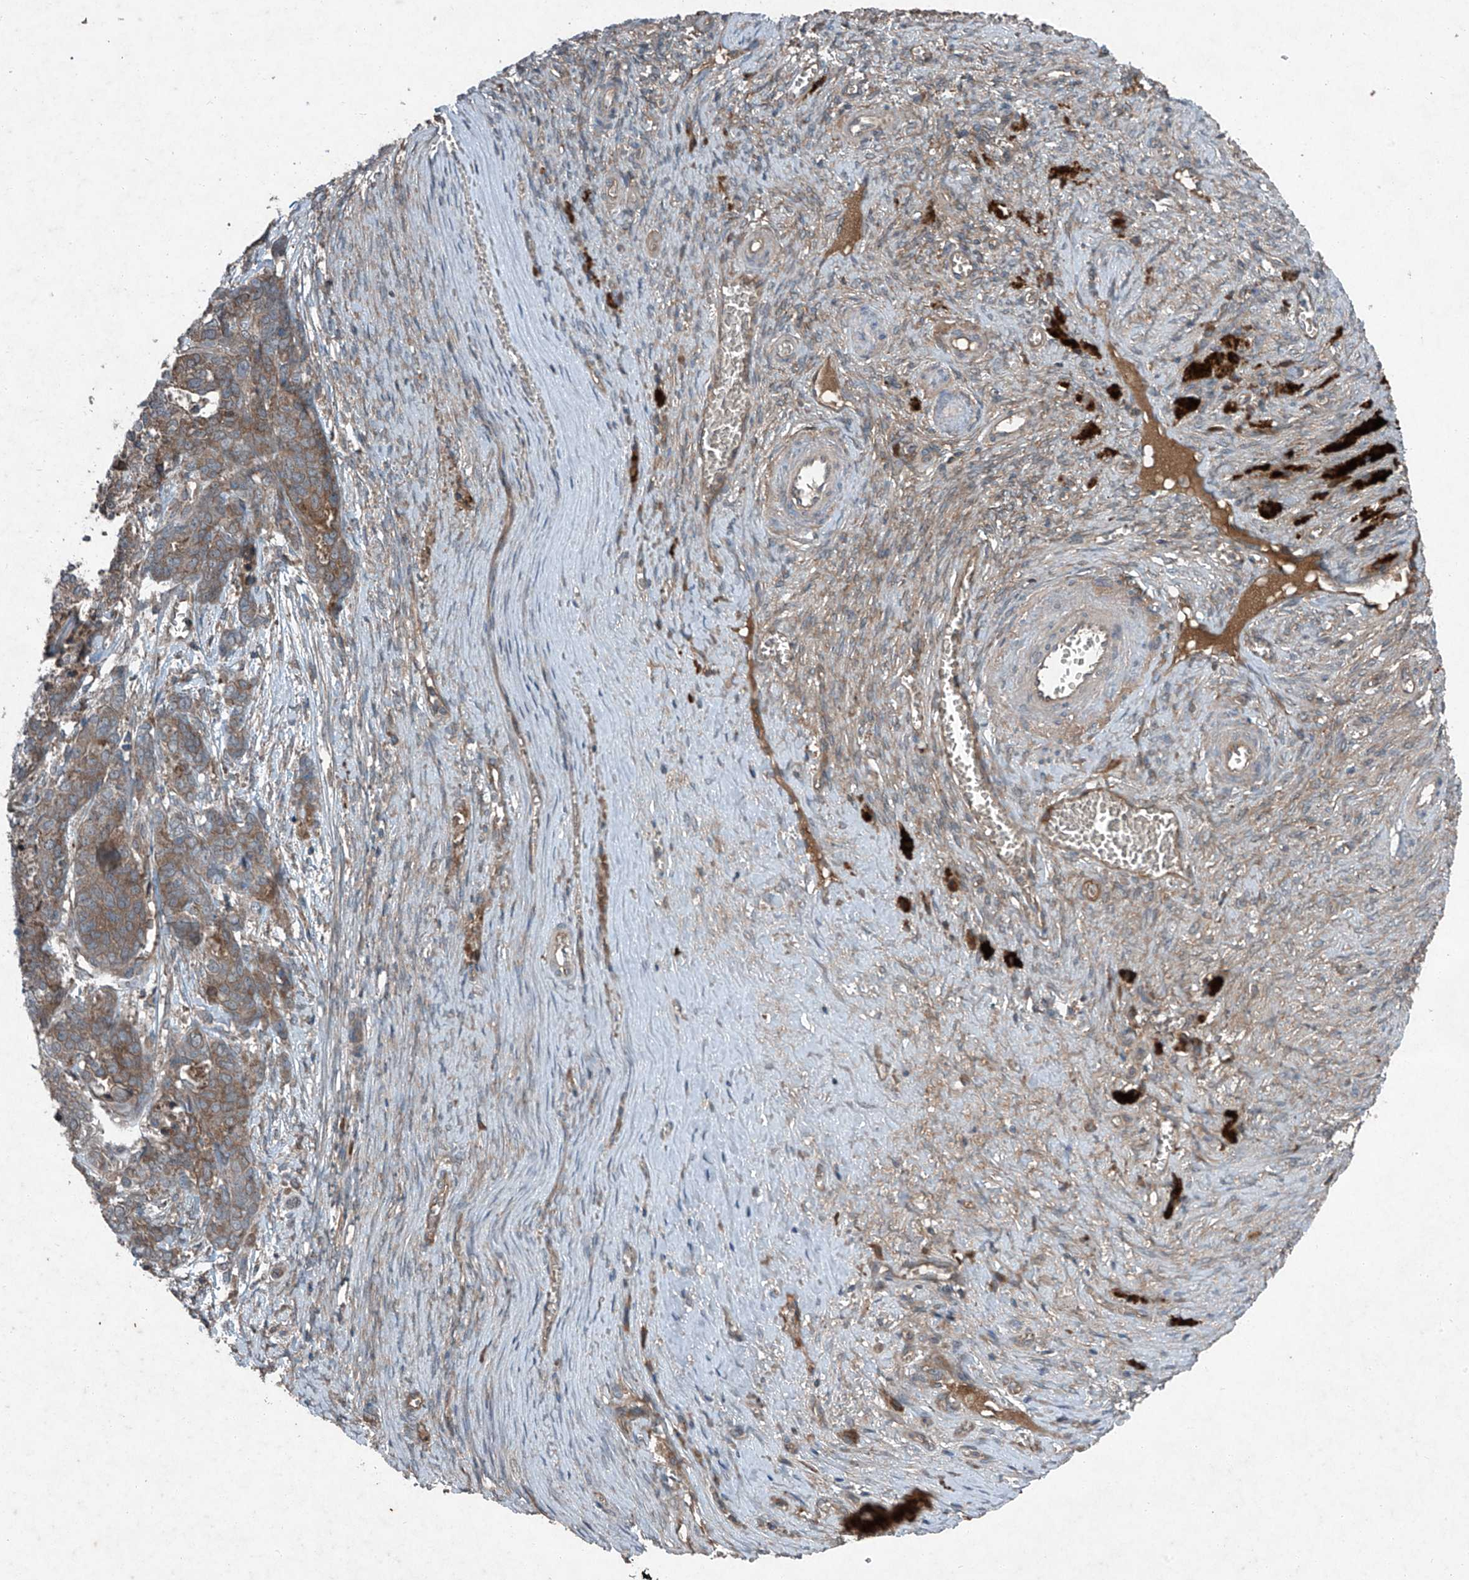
{"staining": {"intensity": "moderate", "quantity": ">75%", "location": "cytoplasmic/membranous"}, "tissue": "ovarian cancer", "cell_type": "Tumor cells", "image_type": "cancer", "snomed": [{"axis": "morphology", "description": "Cystadenocarcinoma, serous, NOS"}, {"axis": "topography", "description": "Ovary"}], "caption": "Protein staining of ovarian serous cystadenocarcinoma tissue exhibits moderate cytoplasmic/membranous staining in approximately >75% of tumor cells. The protein of interest is stained brown, and the nuclei are stained in blue (DAB (3,3'-diaminobenzidine) IHC with brightfield microscopy, high magnification).", "gene": "FOXRED2", "patient": {"sex": "female", "age": 44}}